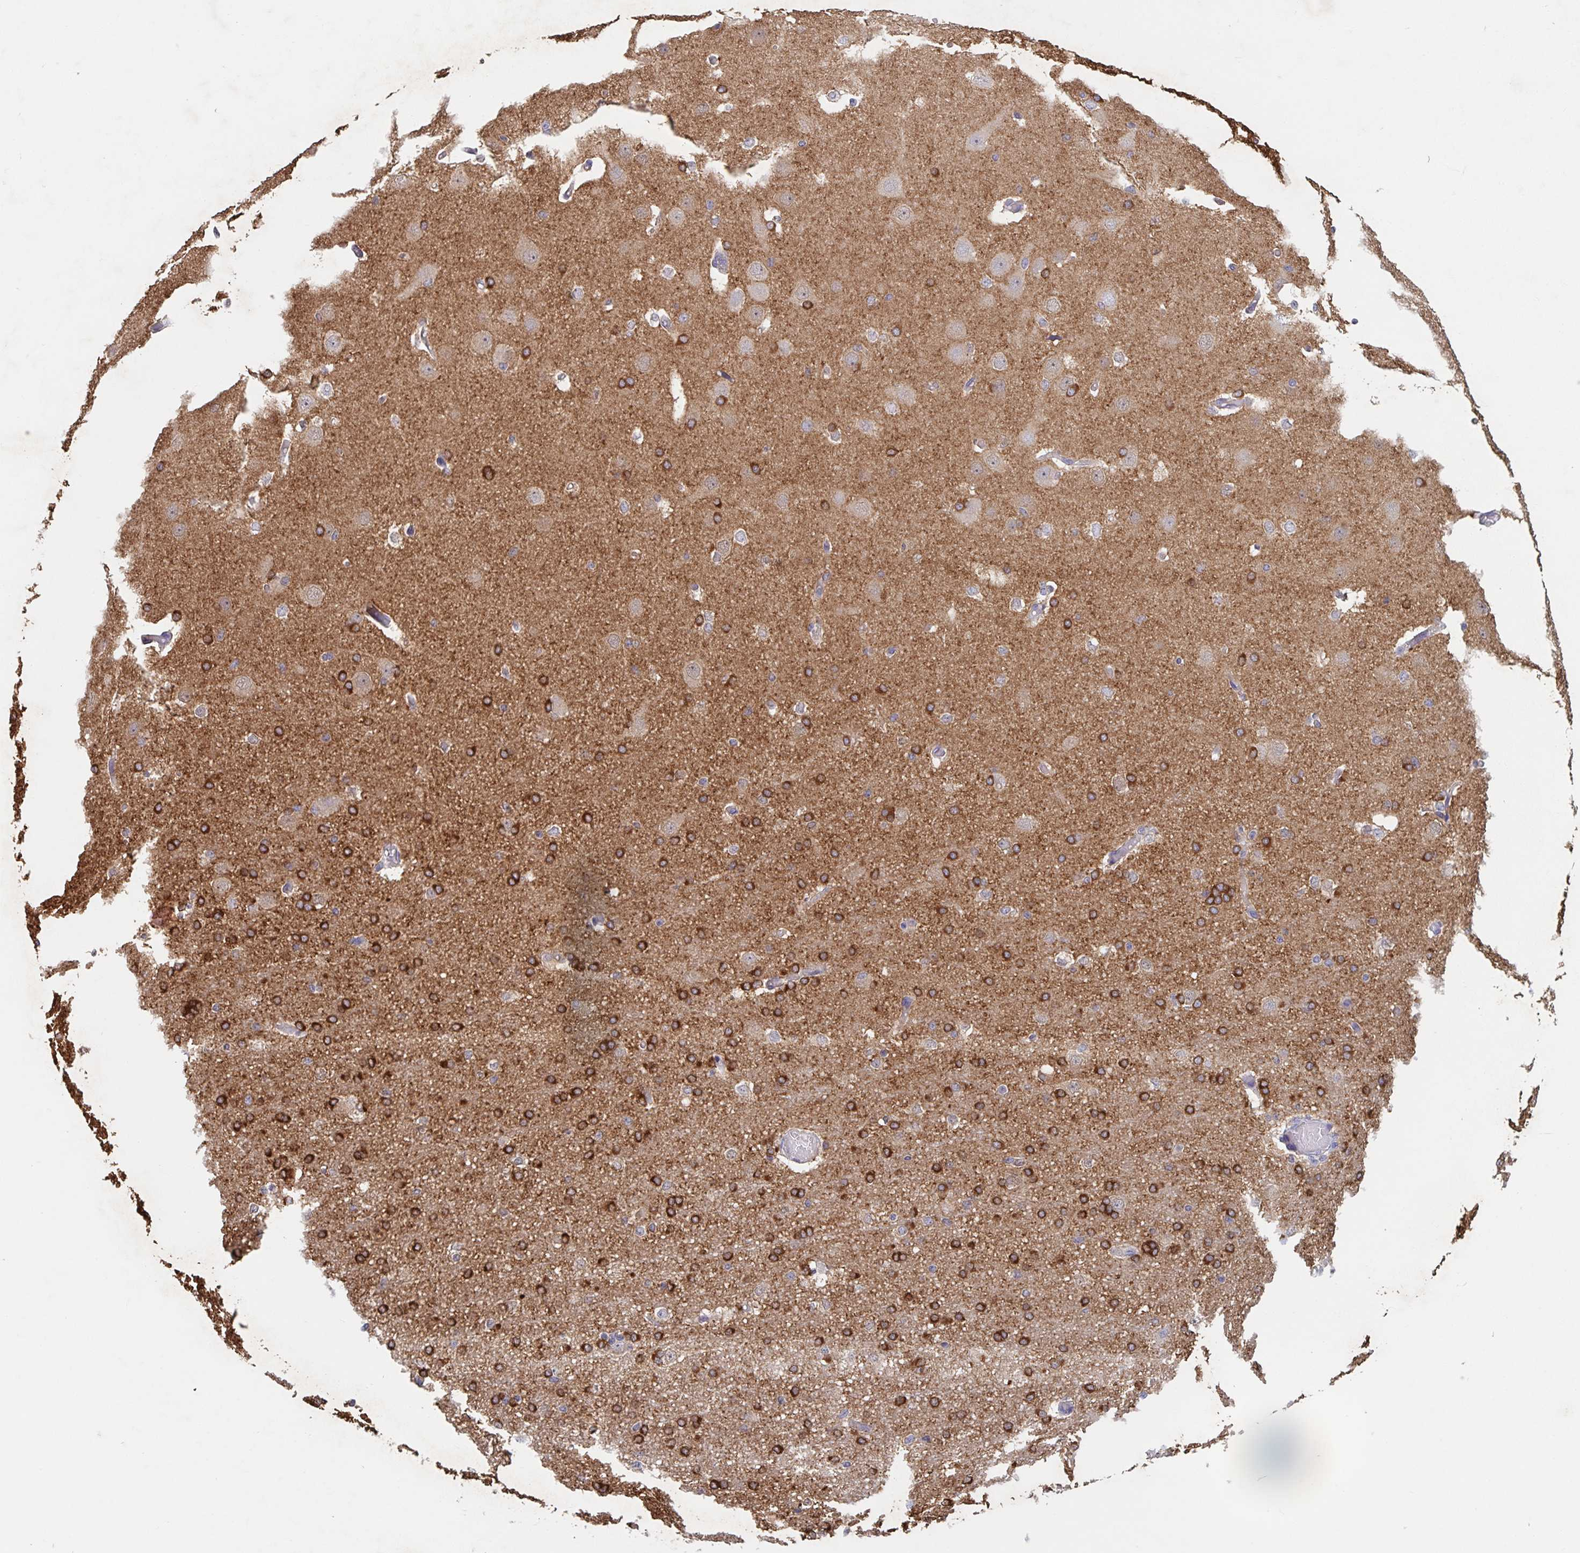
{"staining": {"intensity": "negative", "quantity": "none", "location": "none"}, "tissue": "cerebral cortex", "cell_type": "Endothelial cells", "image_type": "normal", "snomed": [{"axis": "morphology", "description": "Normal tissue, NOS"}, {"axis": "morphology", "description": "Inflammation, NOS"}, {"axis": "topography", "description": "Cerebral cortex"}], "caption": "Immunohistochemical staining of normal cerebral cortex reveals no significant positivity in endothelial cells.", "gene": "CDC42BPG", "patient": {"sex": "male", "age": 6}}